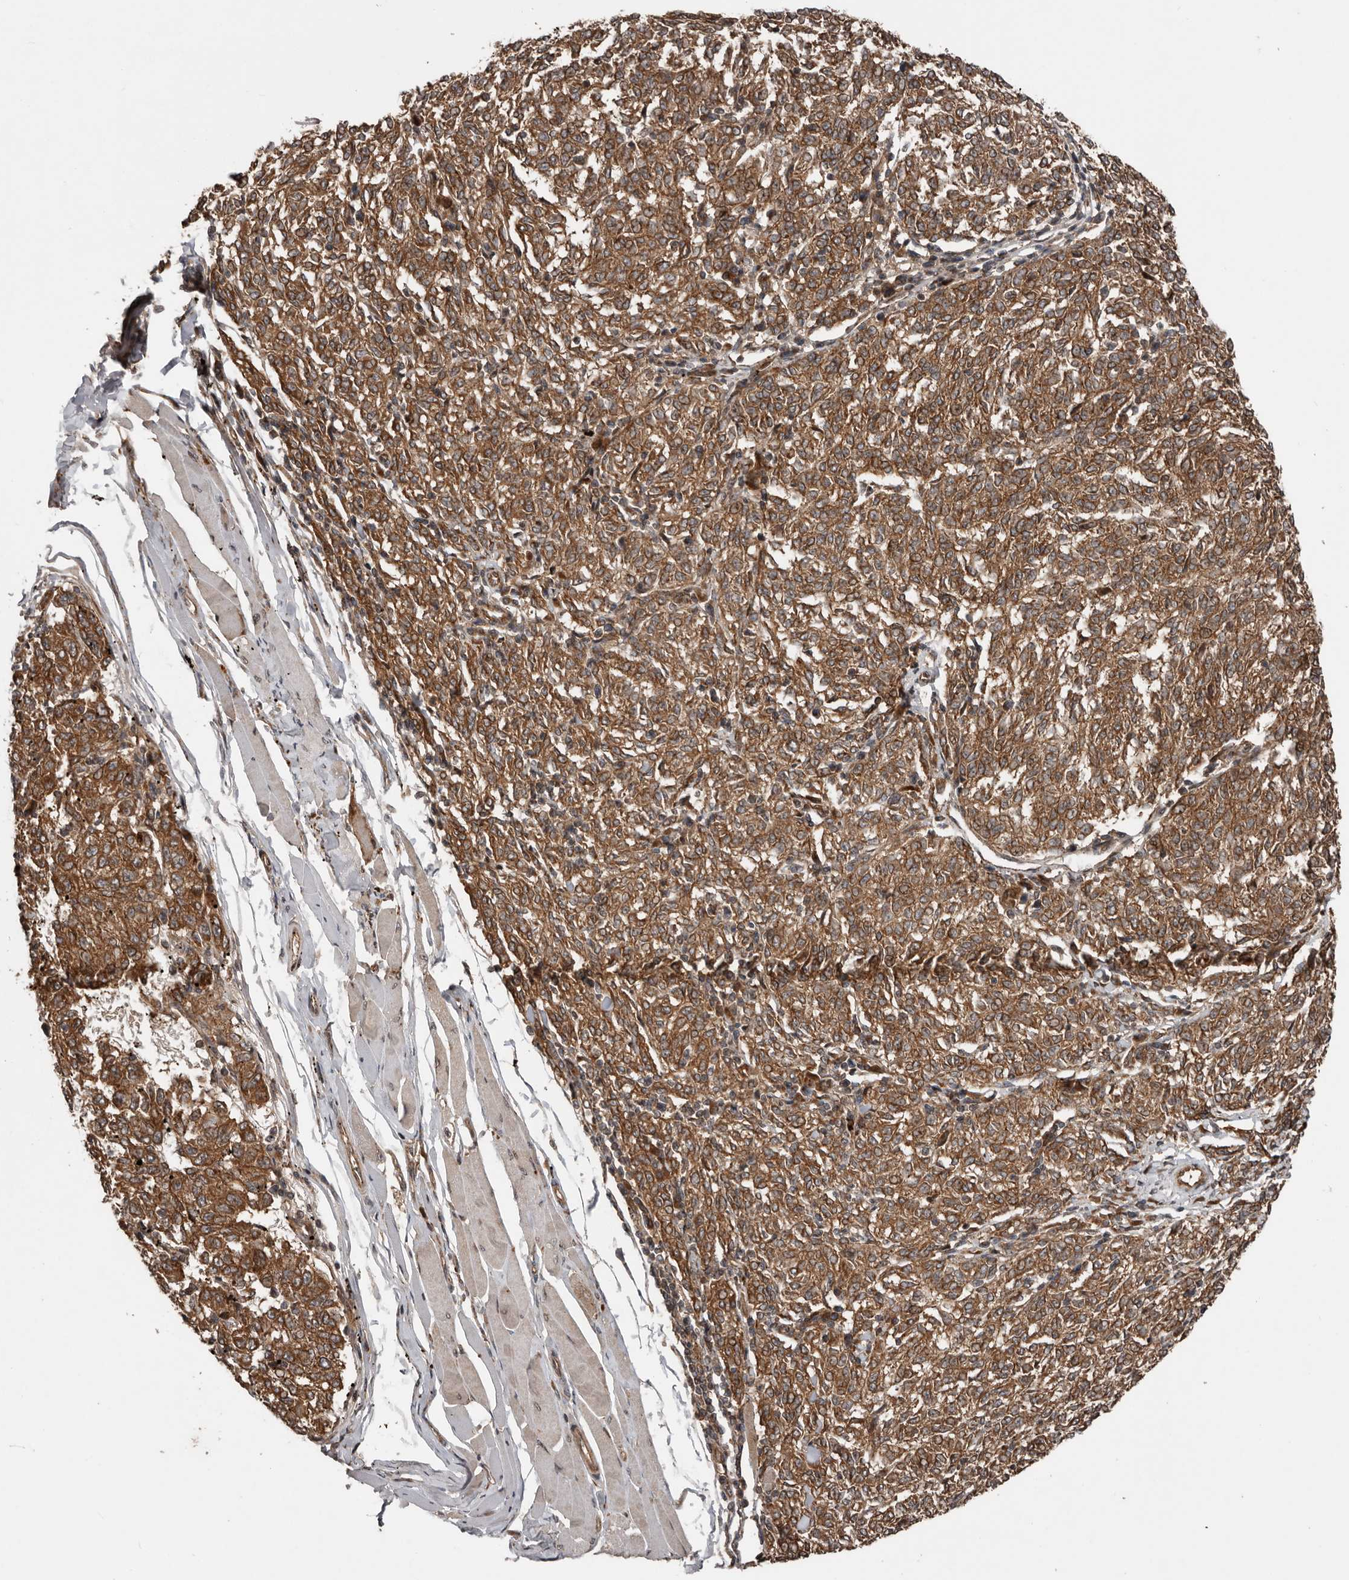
{"staining": {"intensity": "strong", "quantity": ">75%", "location": "cytoplasmic/membranous"}, "tissue": "melanoma", "cell_type": "Tumor cells", "image_type": "cancer", "snomed": [{"axis": "morphology", "description": "Malignant melanoma, NOS"}, {"axis": "topography", "description": "Skin"}], "caption": "An IHC histopathology image of tumor tissue is shown. Protein staining in brown shows strong cytoplasmic/membranous positivity in melanoma within tumor cells.", "gene": "CCDC190", "patient": {"sex": "female", "age": 72}}